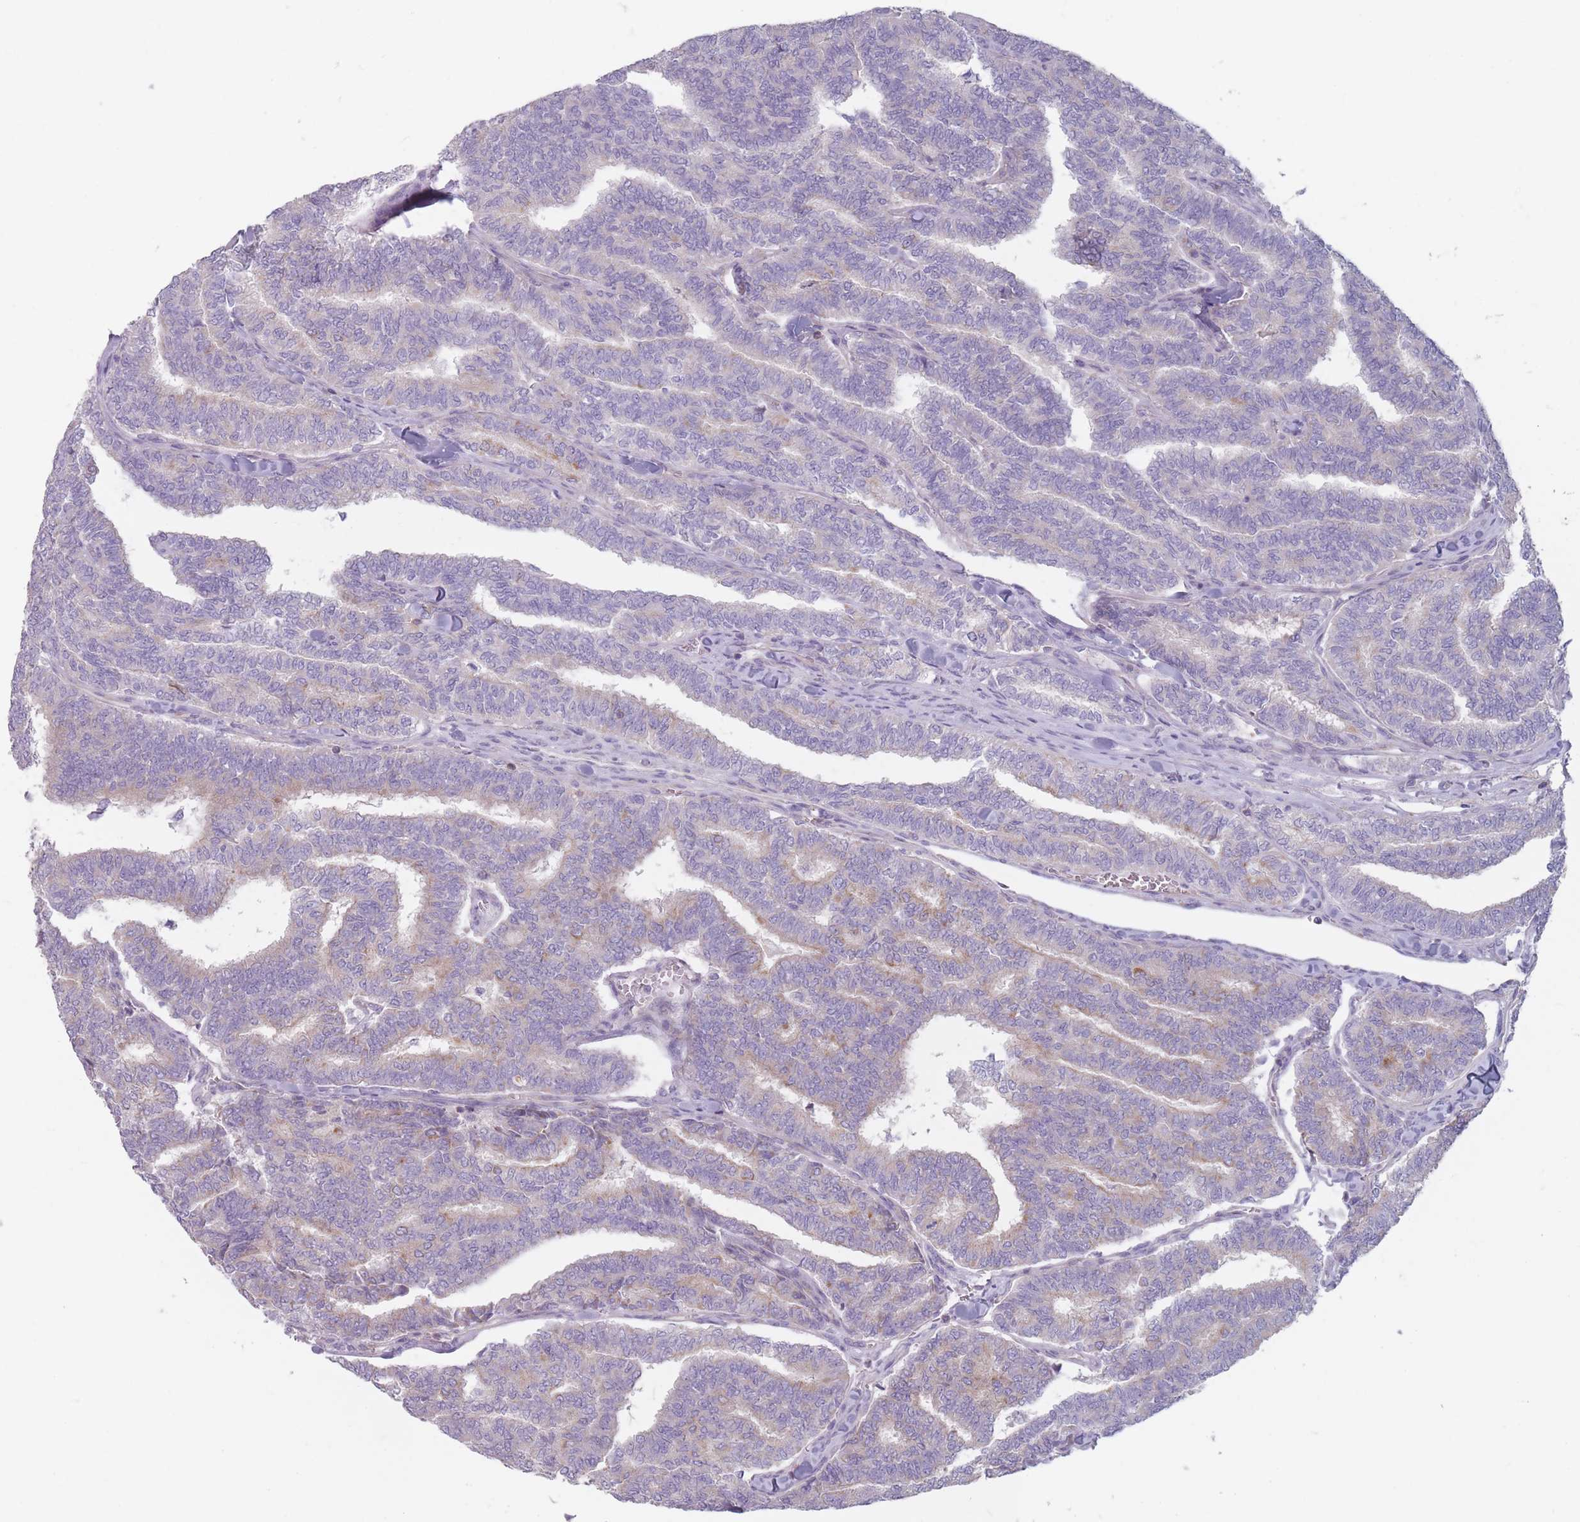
{"staining": {"intensity": "negative", "quantity": "none", "location": "none"}, "tissue": "thyroid cancer", "cell_type": "Tumor cells", "image_type": "cancer", "snomed": [{"axis": "morphology", "description": "Papillary adenocarcinoma, NOS"}, {"axis": "topography", "description": "Thyroid gland"}], "caption": "A micrograph of papillary adenocarcinoma (thyroid) stained for a protein exhibits no brown staining in tumor cells.", "gene": "HSBP1L1", "patient": {"sex": "female", "age": 35}}